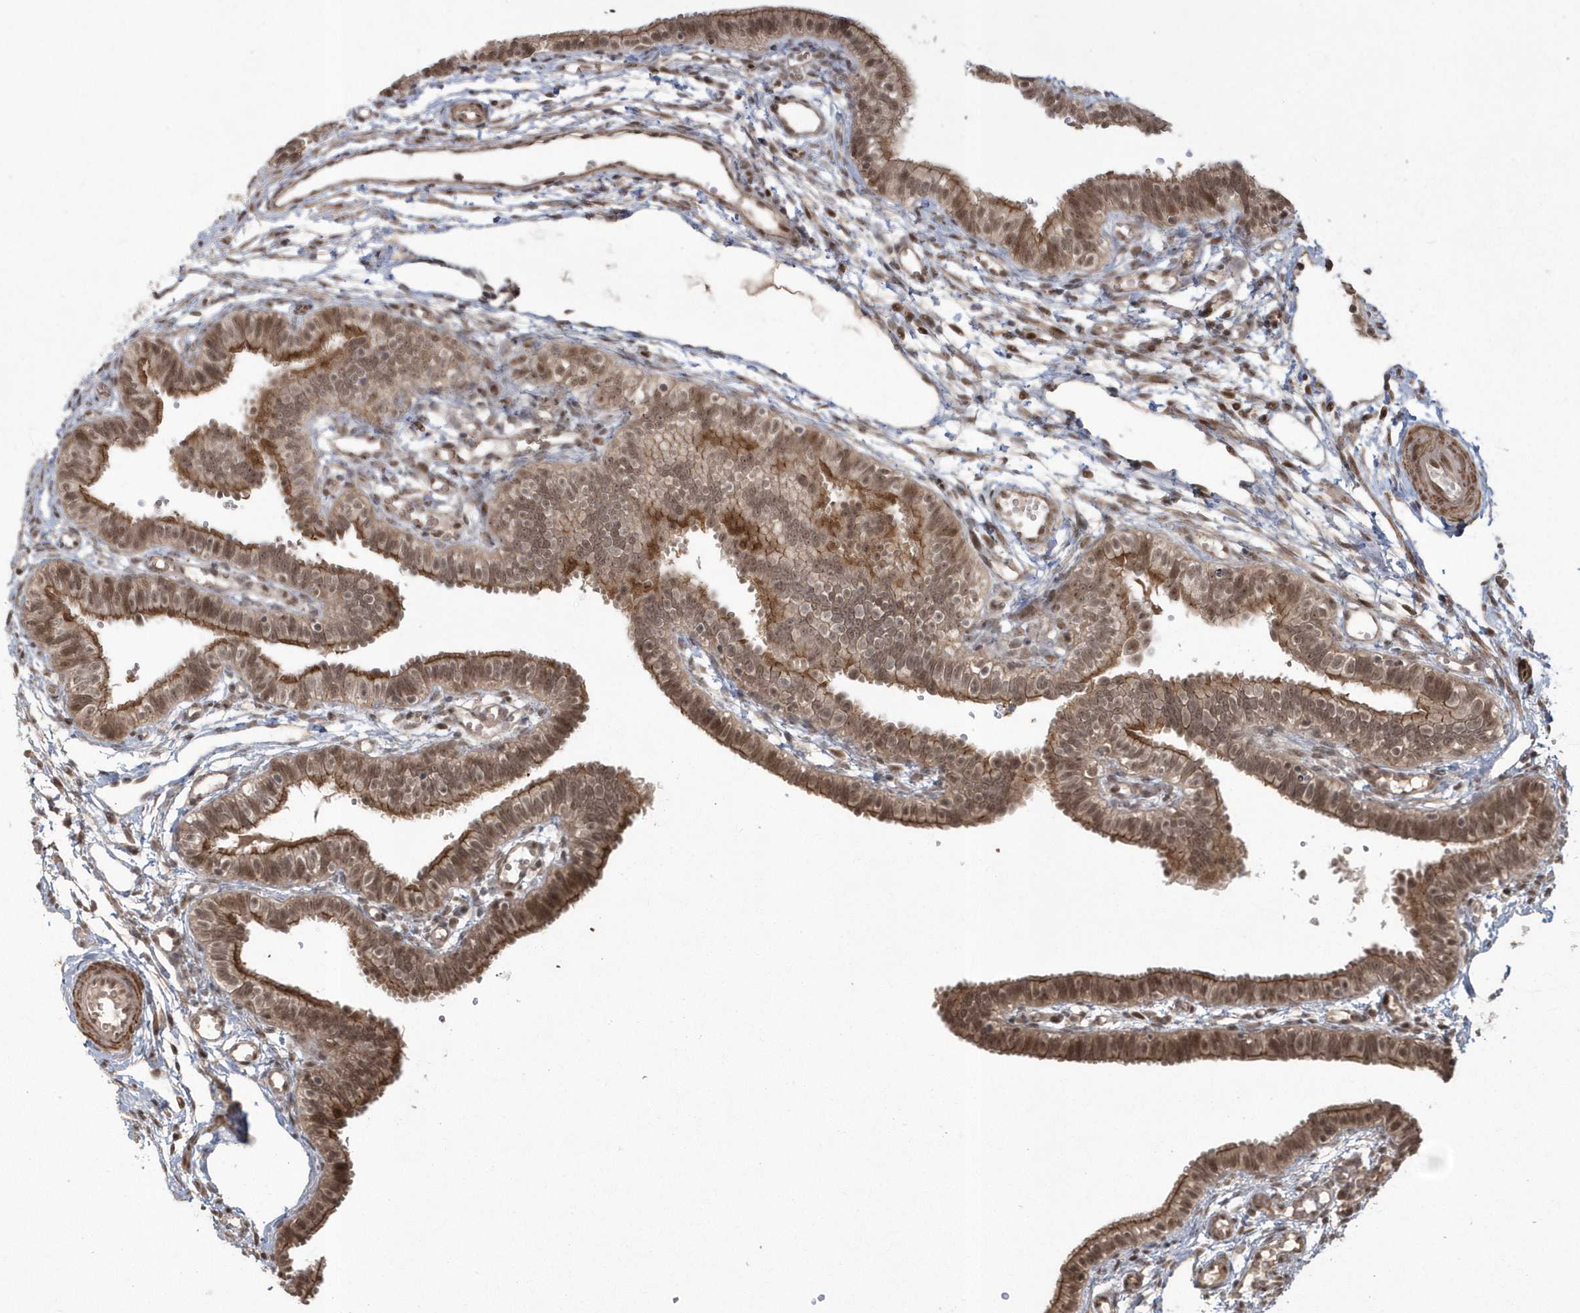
{"staining": {"intensity": "moderate", "quantity": ">75%", "location": "cytoplasmic/membranous,nuclear"}, "tissue": "fallopian tube", "cell_type": "Glandular cells", "image_type": "normal", "snomed": [{"axis": "morphology", "description": "Normal tissue, NOS"}, {"axis": "topography", "description": "Fallopian tube"}, {"axis": "topography", "description": "Placenta"}], "caption": "Immunohistochemistry image of normal human fallopian tube stained for a protein (brown), which displays medium levels of moderate cytoplasmic/membranous,nuclear expression in approximately >75% of glandular cells.", "gene": "EPB41L4A", "patient": {"sex": "female", "age": 34}}